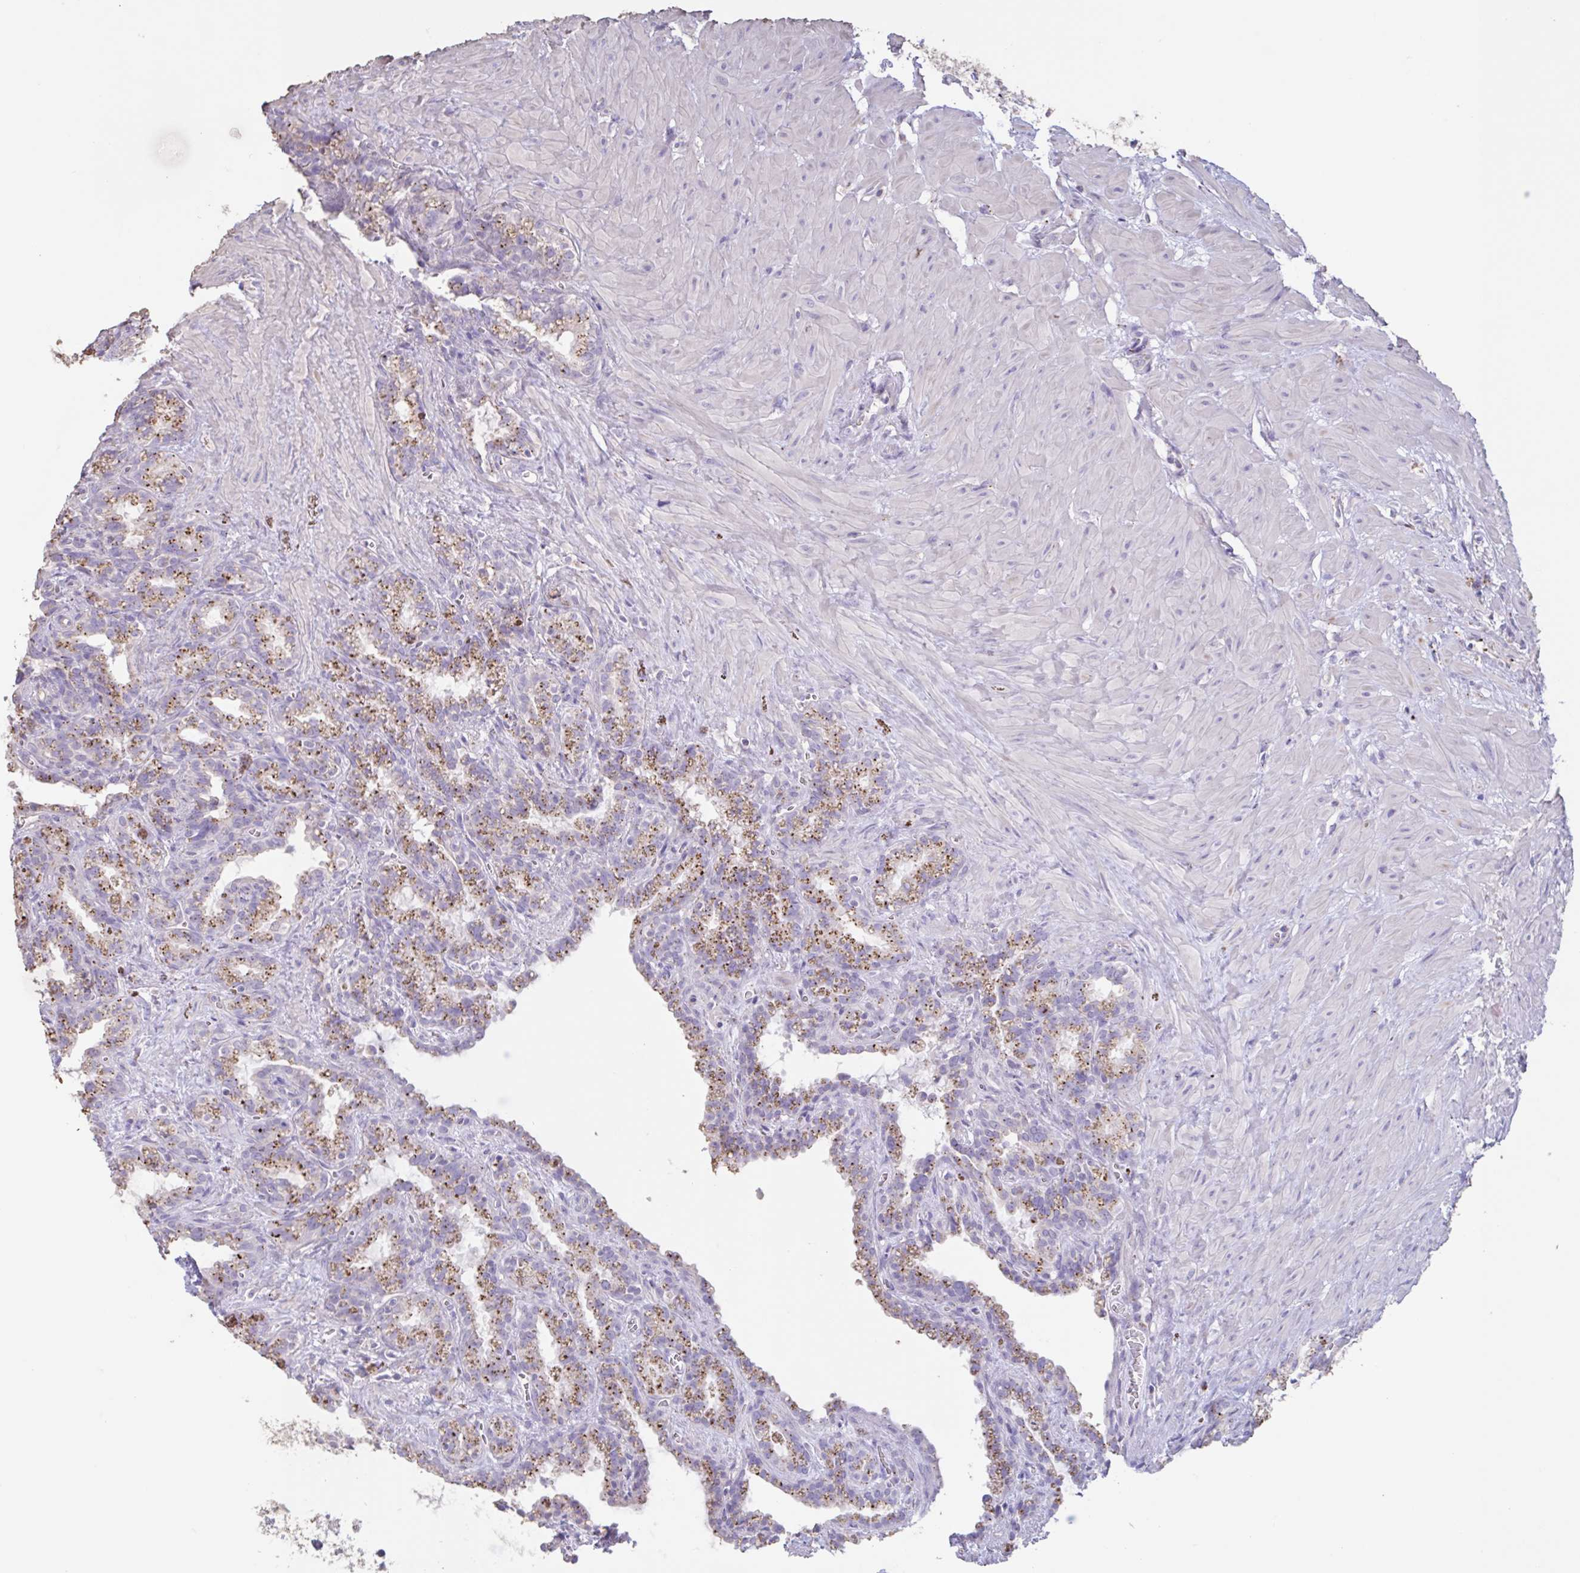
{"staining": {"intensity": "moderate", "quantity": "25%-75%", "location": "cytoplasmic/membranous"}, "tissue": "seminal vesicle", "cell_type": "Glandular cells", "image_type": "normal", "snomed": [{"axis": "morphology", "description": "Normal tissue, NOS"}, {"axis": "topography", "description": "Seminal veicle"}], "caption": "An image showing moderate cytoplasmic/membranous expression in approximately 25%-75% of glandular cells in unremarkable seminal vesicle, as visualized by brown immunohistochemical staining.", "gene": "CHMP5", "patient": {"sex": "male", "age": 76}}